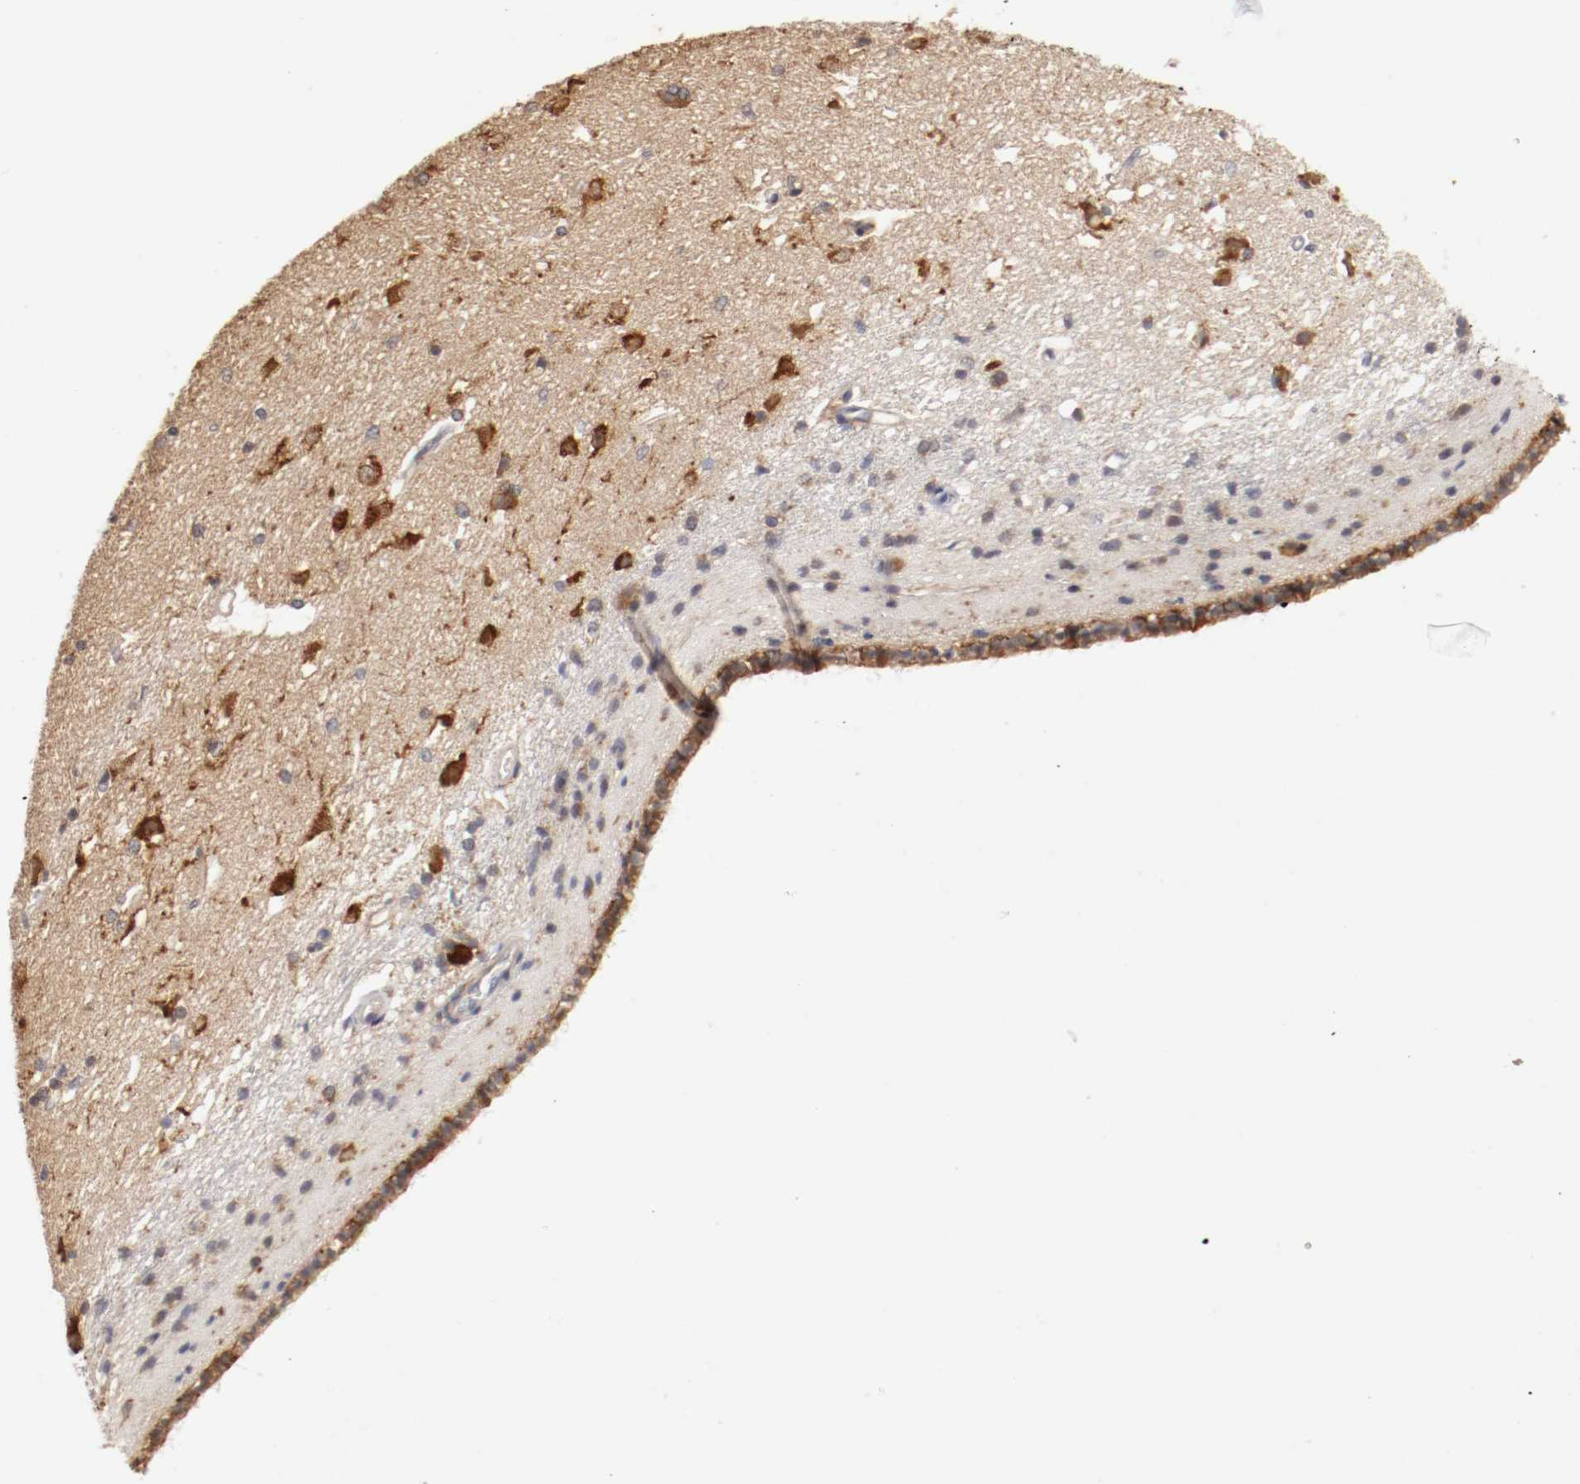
{"staining": {"intensity": "moderate", "quantity": "25%-75%", "location": "cytoplasmic/membranous"}, "tissue": "caudate", "cell_type": "Glial cells", "image_type": "normal", "snomed": [{"axis": "morphology", "description": "Normal tissue, NOS"}, {"axis": "topography", "description": "Lateral ventricle wall"}], "caption": "Immunohistochemistry photomicrograph of benign caudate stained for a protein (brown), which shows medium levels of moderate cytoplasmic/membranous staining in about 25%-75% of glial cells.", "gene": "FKBP3", "patient": {"sex": "female", "age": 19}}